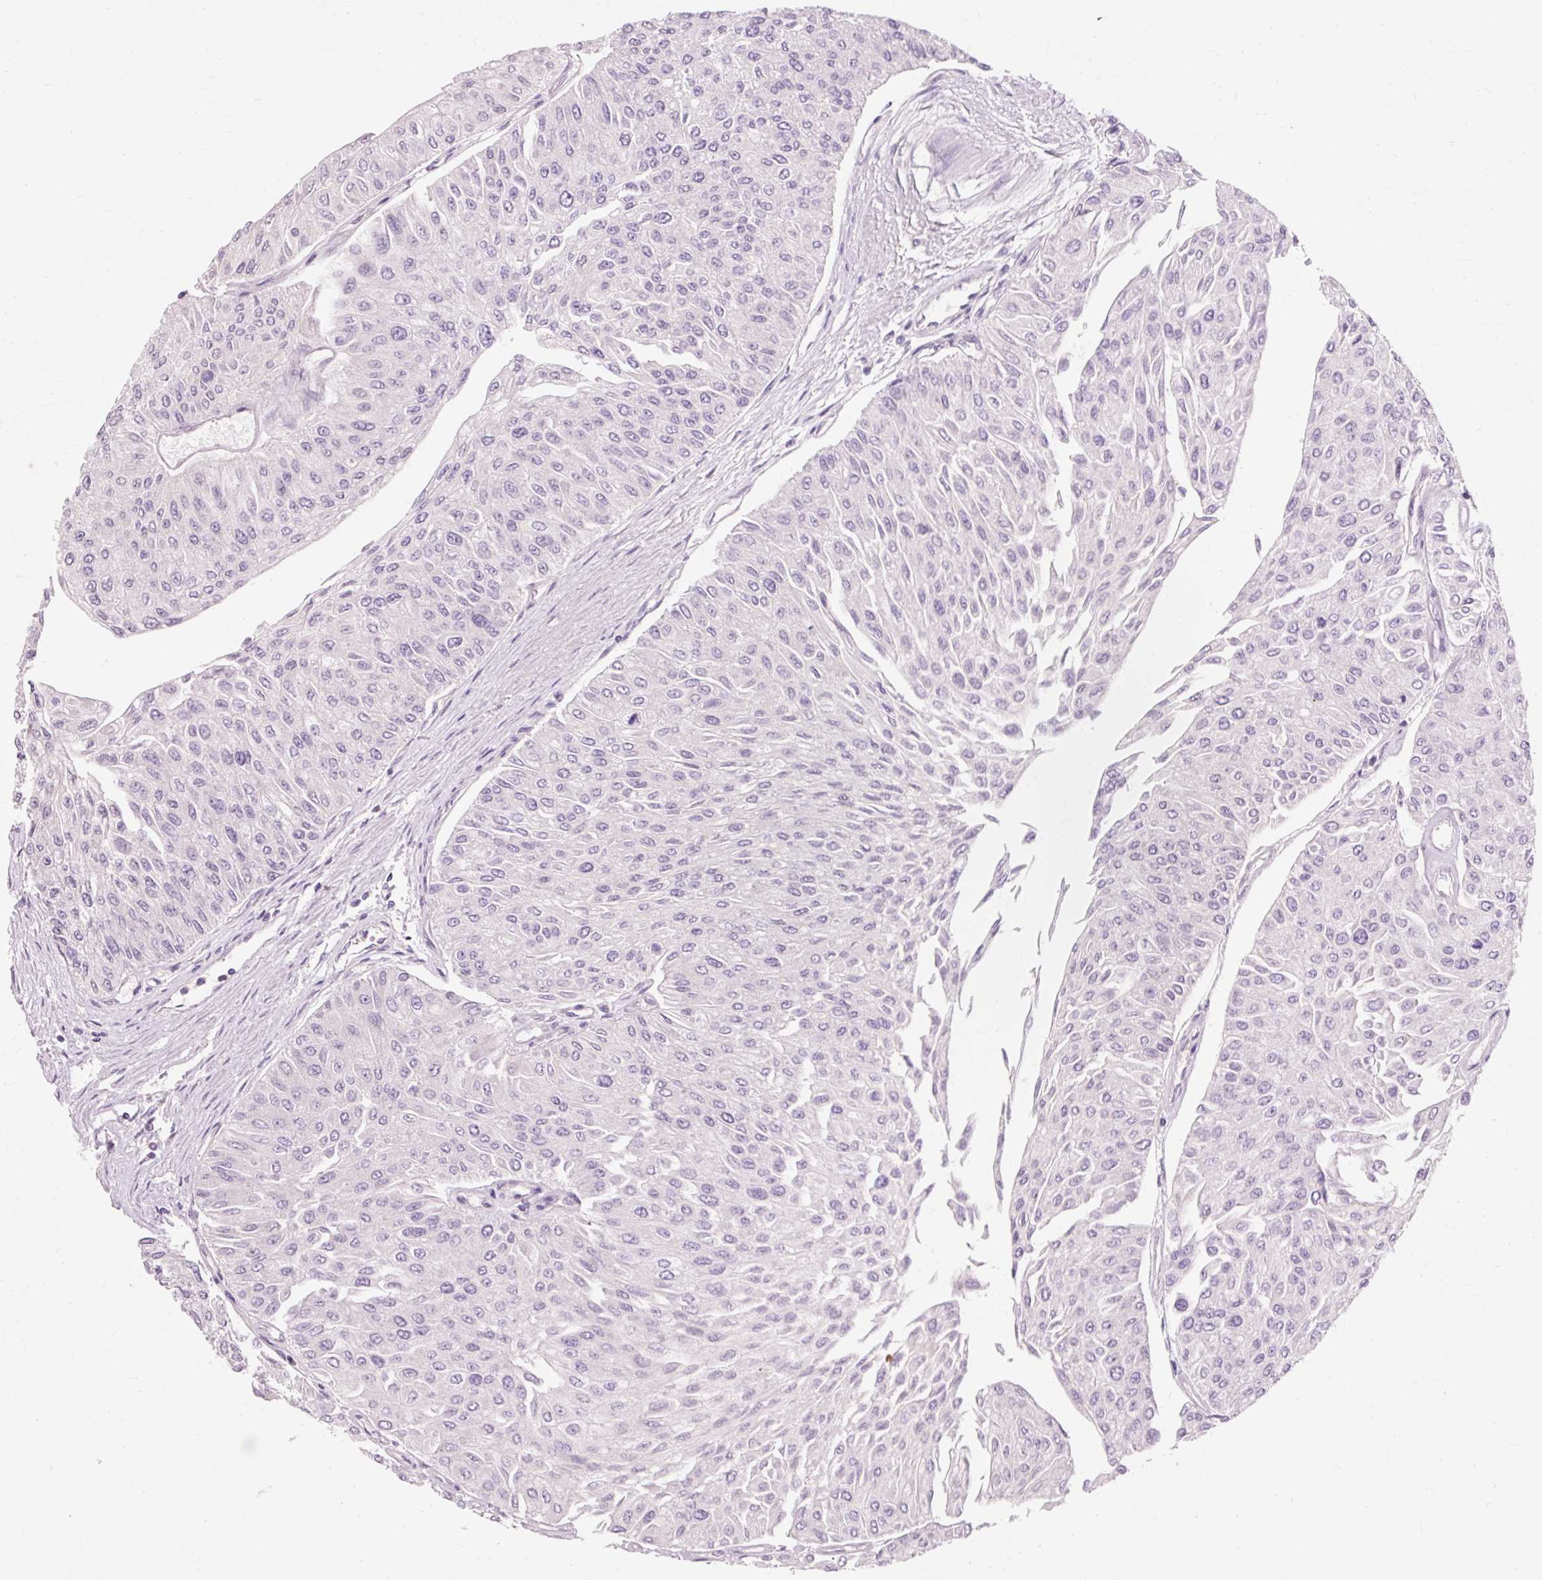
{"staining": {"intensity": "negative", "quantity": "none", "location": "none"}, "tissue": "urothelial cancer", "cell_type": "Tumor cells", "image_type": "cancer", "snomed": [{"axis": "morphology", "description": "Urothelial carcinoma, Low grade"}, {"axis": "topography", "description": "Urinary bladder"}], "caption": "Tumor cells show no significant protein positivity in urothelial cancer.", "gene": "VN1R2", "patient": {"sex": "male", "age": 67}}